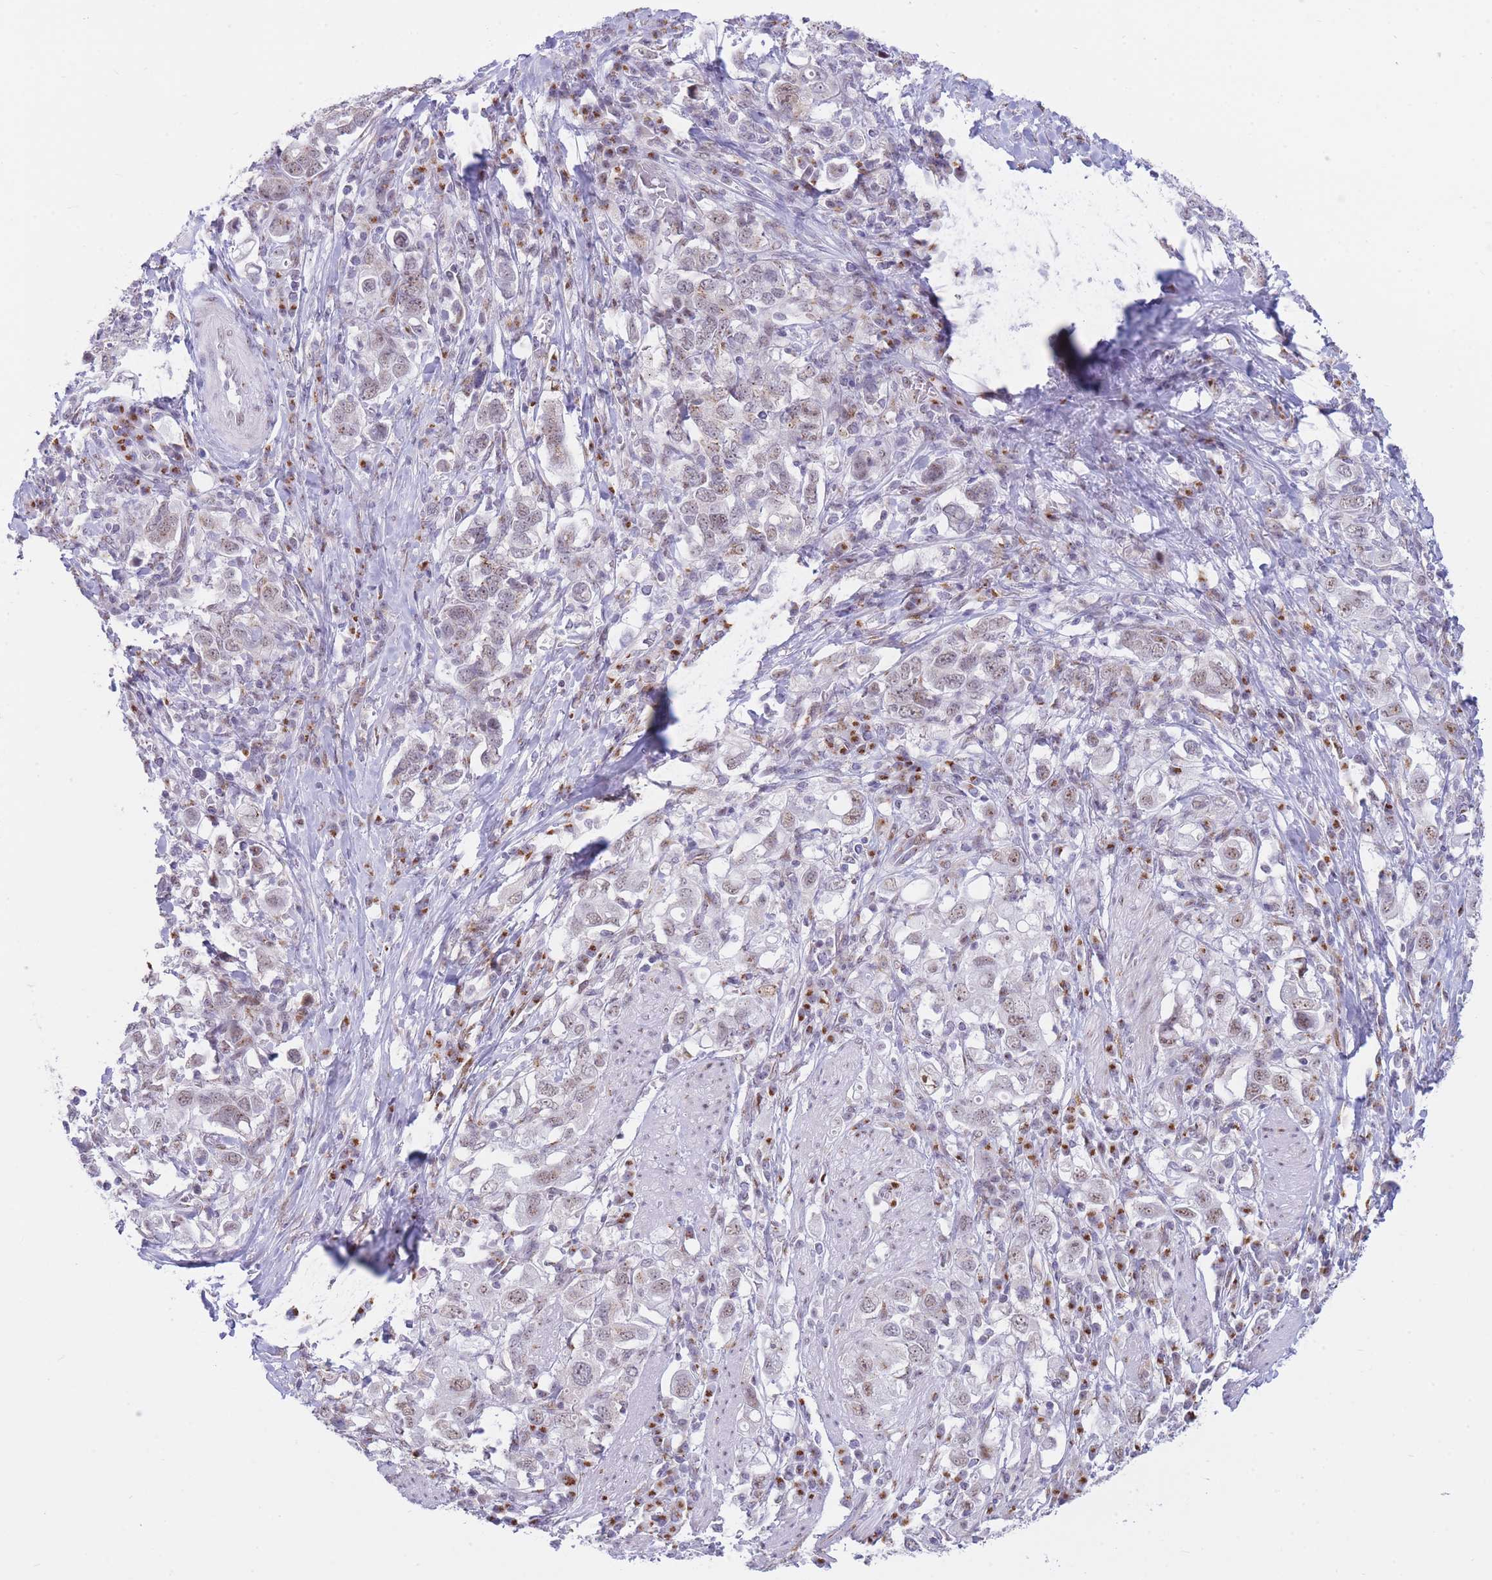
{"staining": {"intensity": "weak", "quantity": "25%-75%", "location": "cytoplasmic/membranous,nuclear"}, "tissue": "stomach cancer", "cell_type": "Tumor cells", "image_type": "cancer", "snomed": [{"axis": "morphology", "description": "Adenocarcinoma, NOS"}, {"axis": "topography", "description": "Stomach, upper"}, {"axis": "topography", "description": "Stomach"}], "caption": "Approximately 25%-75% of tumor cells in human stomach adenocarcinoma demonstrate weak cytoplasmic/membranous and nuclear protein staining as visualized by brown immunohistochemical staining.", "gene": "INO80C", "patient": {"sex": "male", "age": 62}}